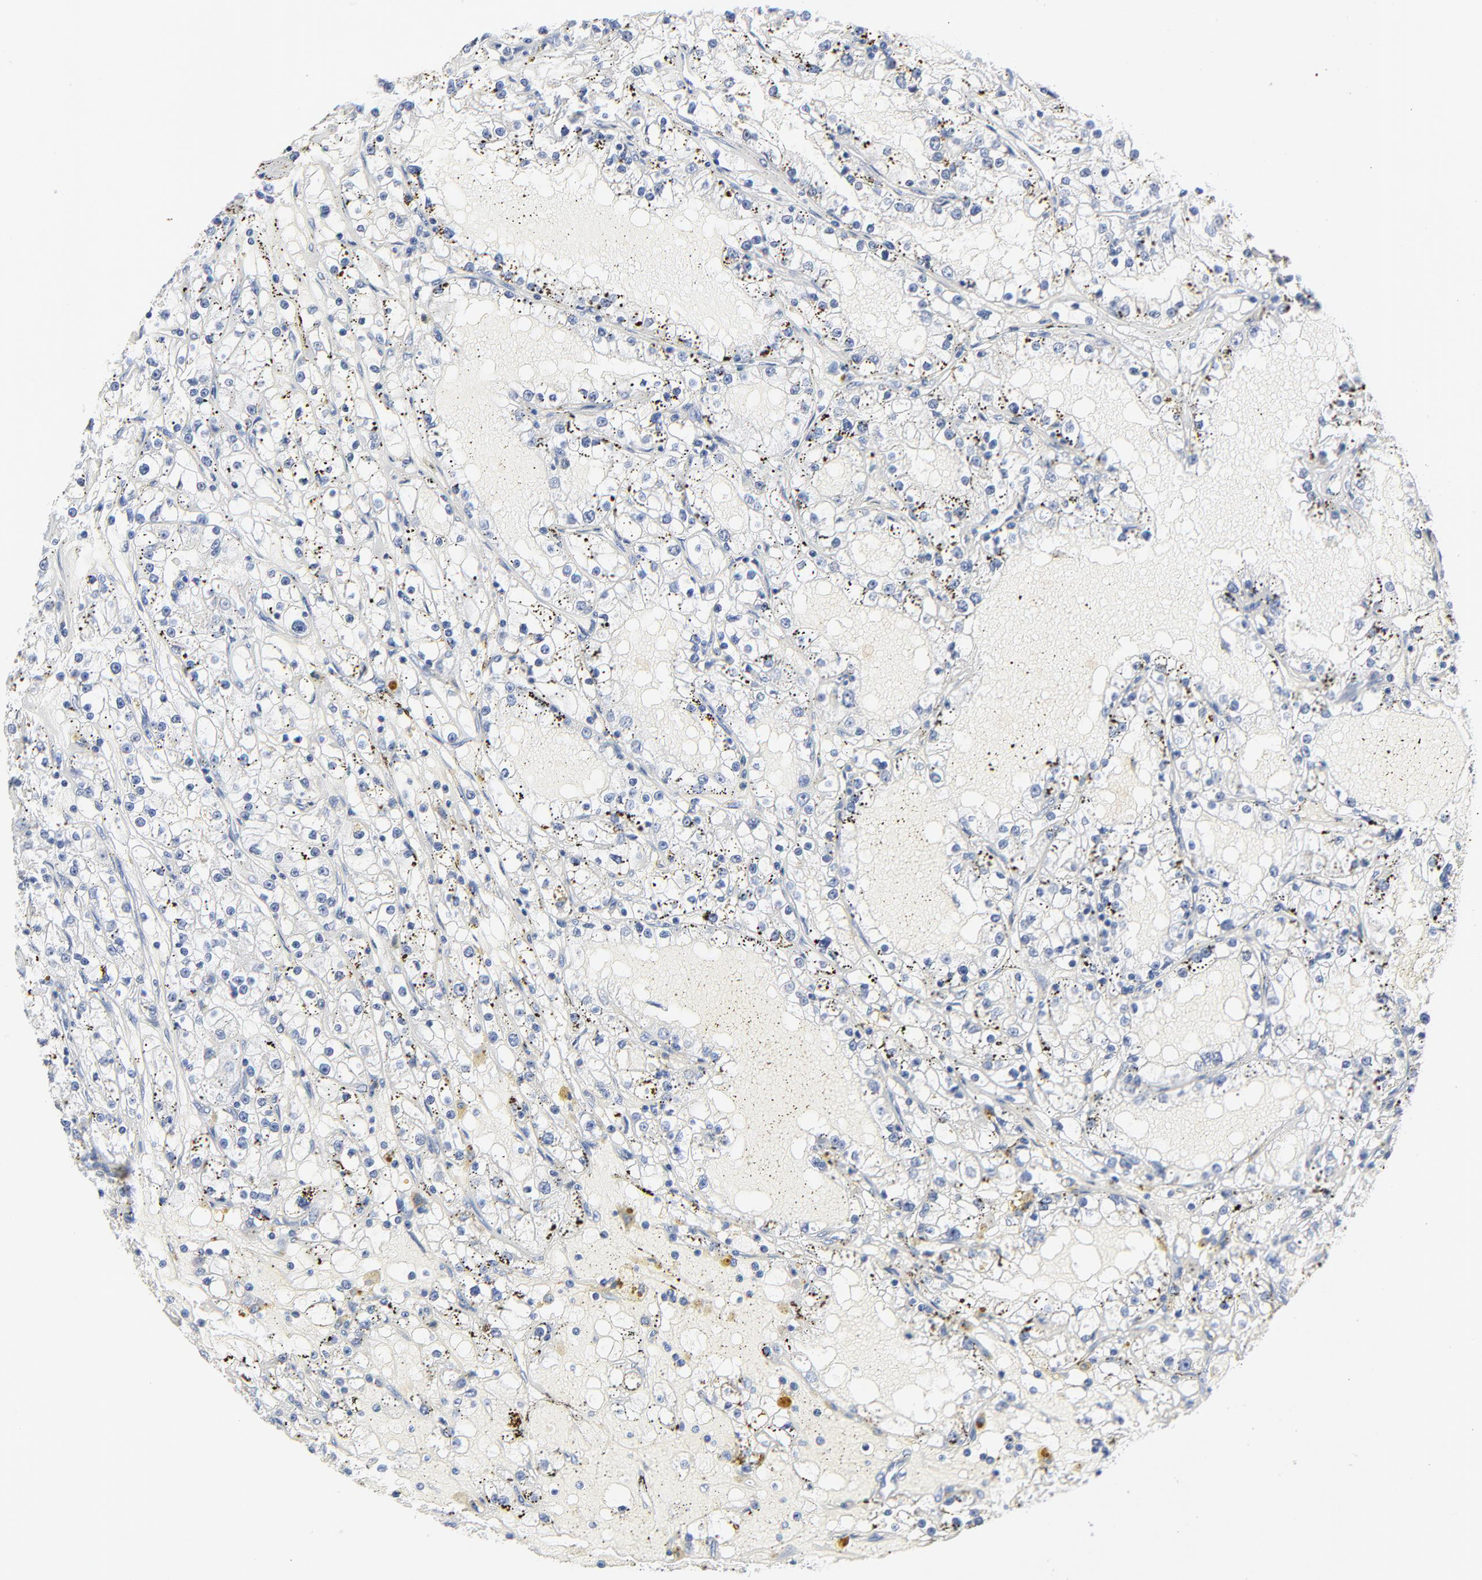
{"staining": {"intensity": "negative", "quantity": "none", "location": "none"}, "tissue": "renal cancer", "cell_type": "Tumor cells", "image_type": "cancer", "snomed": [{"axis": "morphology", "description": "Adenocarcinoma, NOS"}, {"axis": "topography", "description": "Kidney"}], "caption": "This is an IHC histopathology image of human renal cancer (adenocarcinoma). There is no positivity in tumor cells.", "gene": "AADAC", "patient": {"sex": "male", "age": 56}}